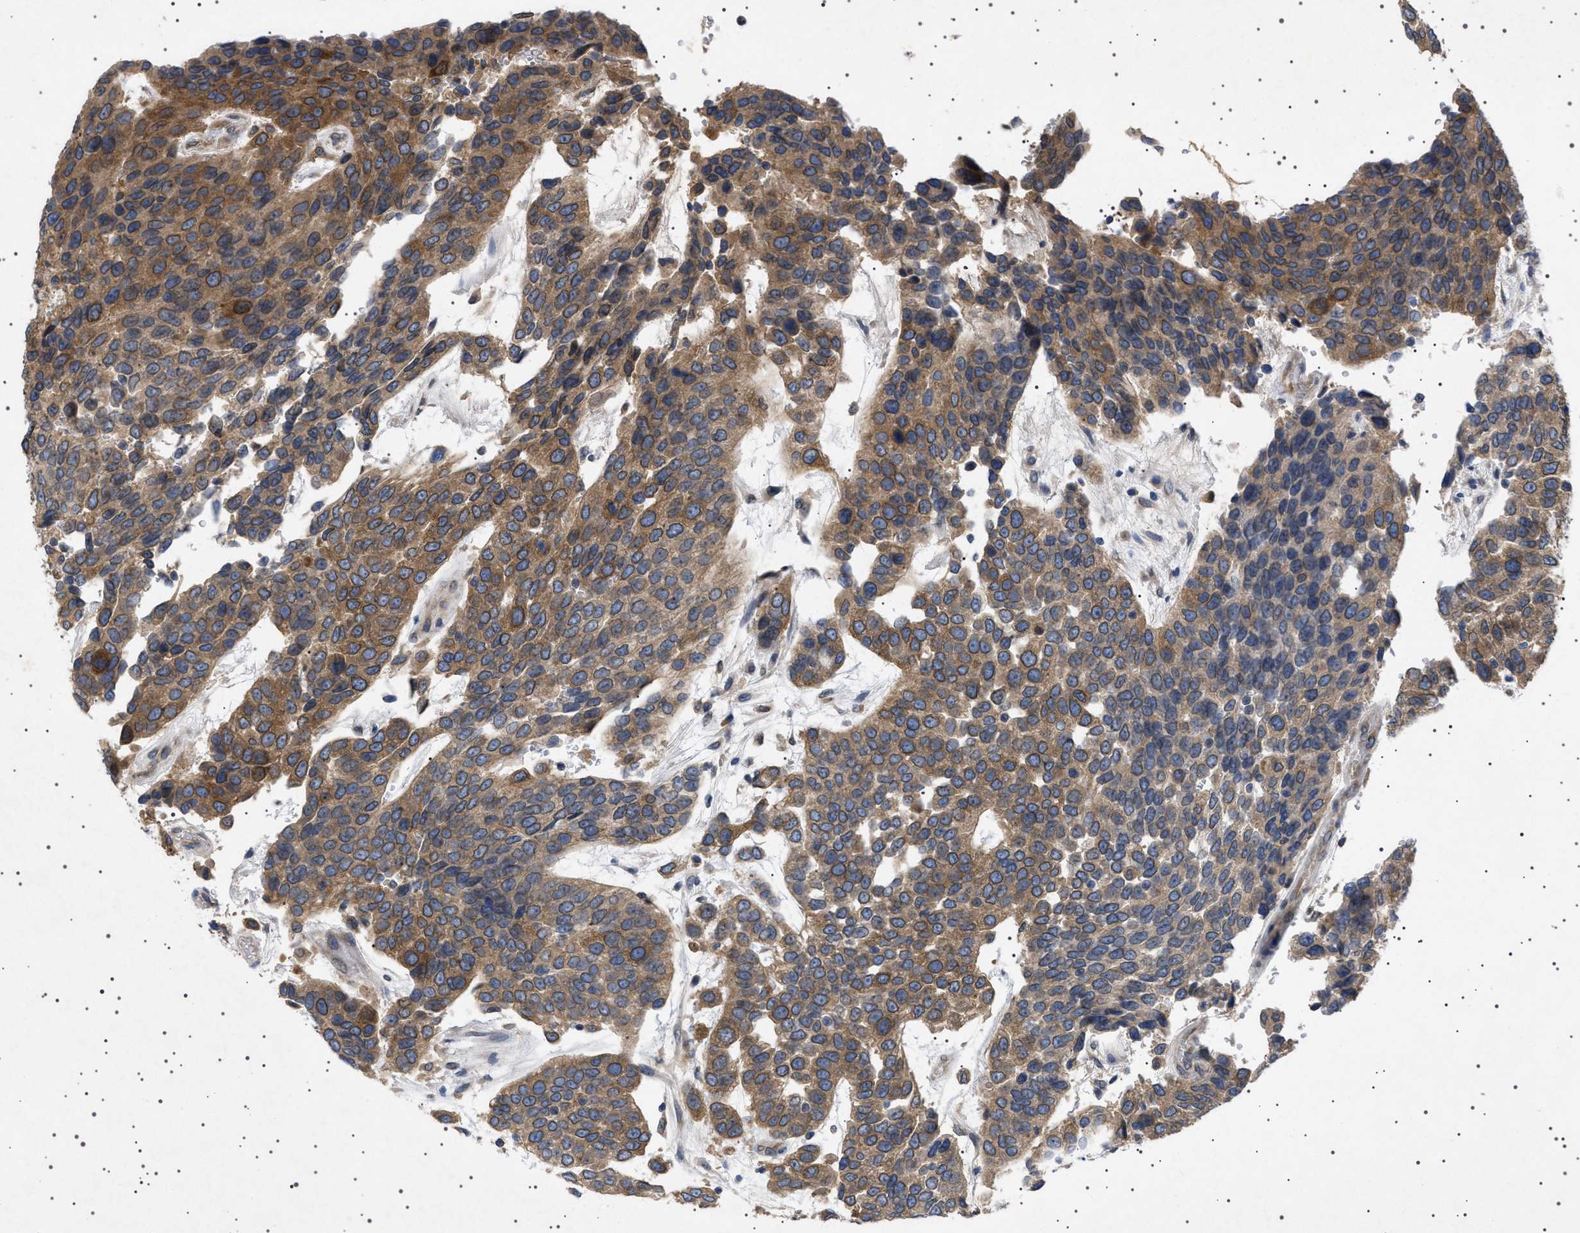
{"staining": {"intensity": "moderate", "quantity": ">75%", "location": "cytoplasmic/membranous,nuclear"}, "tissue": "urothelial cancer", "cell_type": "Tumor cells", "image_type": "cancer", "snomed": [{"axis": "morphology", "description": "Urothelial carcinoma, High grade"}, {"axis": "topography", "description": "Urinary bladder"}], "caption": "Immunohistochemical staining of human urothelial carcinoma (high-grade) reveals medium levels of moderate cytoplasmic/membranous and nuclear expression in approximately >75% of tumor cells.", "gene": "NUP93", "patient": {"sex": "female", "age": 80}}